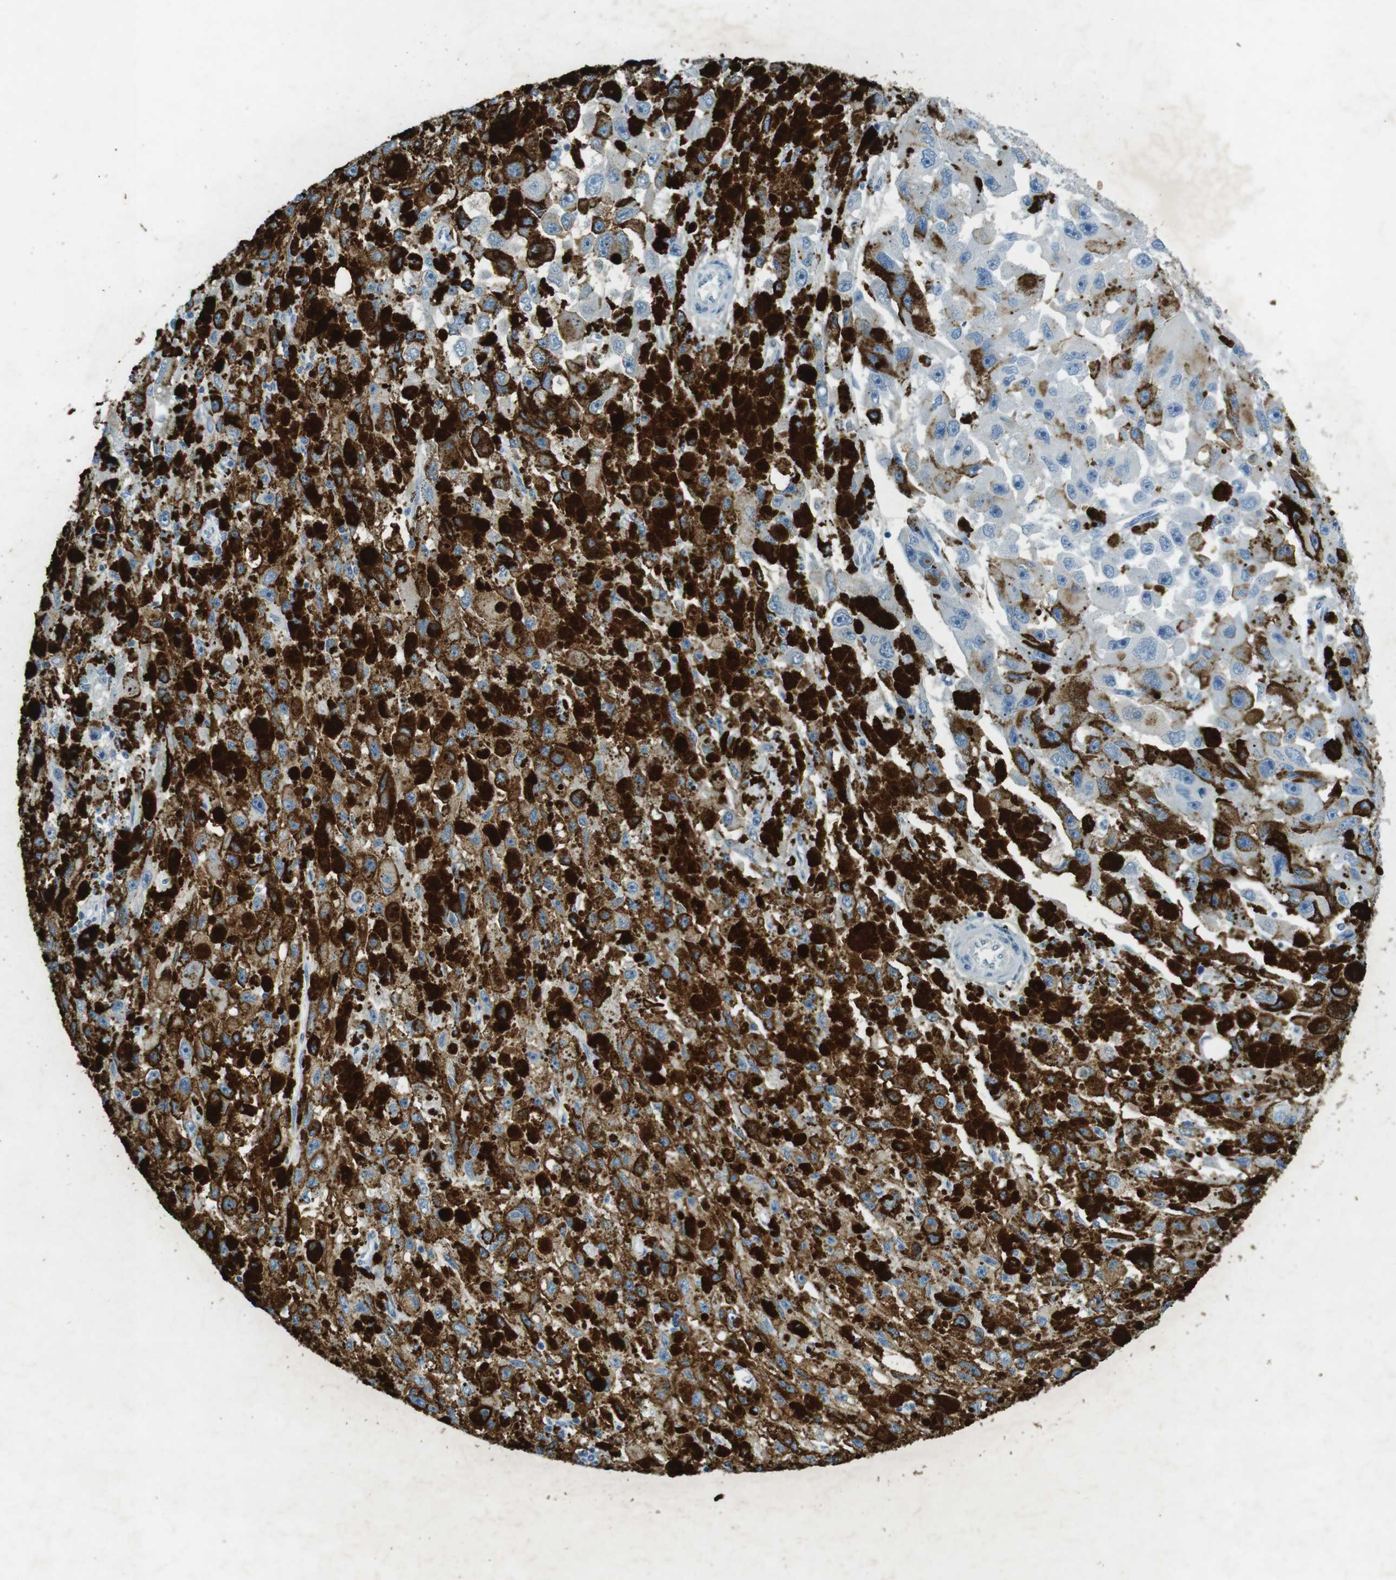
{"staining": {"intensity": "negative", "quantity": "none", "location": "none"}, "tissue": "melanoma", "cell_type": "Tumor cells", "image_type": "cancer", "snomed": [{"axis": "morphology", "description": "Malignant melanoma, NOS"}, {"axis": "topography", "description": "Skin"}], "caption": "Immunohistochemistry (IHC) image of human melanoma stained for a protein (brown), which reveals no staining in tumor cells.", "gene": "CD320", "patient": {"sex": "female", "age": 104}}